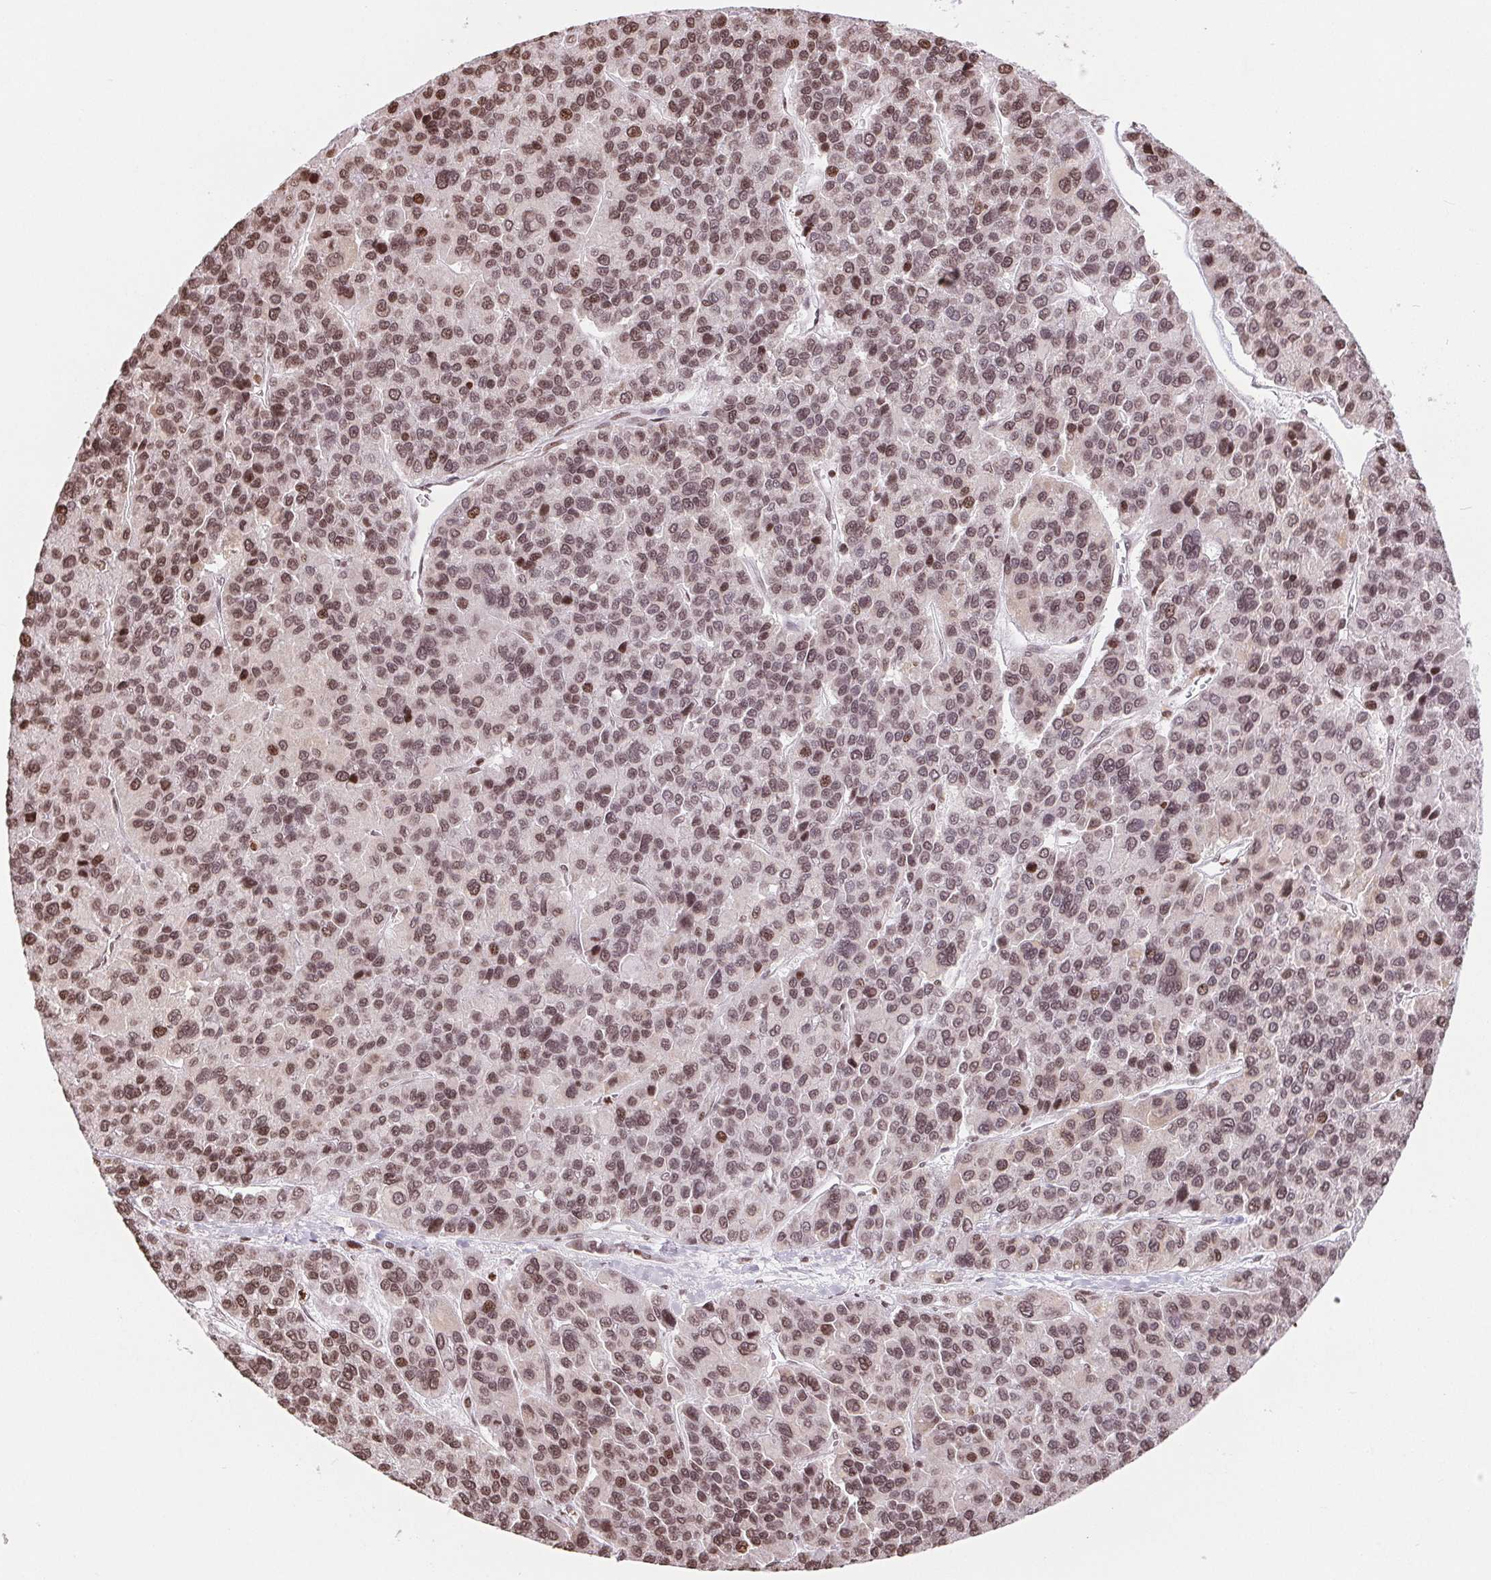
{"staining": {"intensity": "moderate", "quantity": ">75%", "location": "nuclear"}, "tissue": "liver cancer", "cell_type": "Tumor cells", "image_type": "cancer", "snomed": [{"axis": "morphology", "description": "Carcinoma, Hepatocellular, NOS"}, {"axis": "topography", "description": "Liver"}], "caption": "Immunohistochemical staining of human liver hepatocellular carcinoma exhibits moderate nuclear protein positivity in approximately >75% of tumor cells.", "gene": "SMIM12", "patient": {"sex": "female", "age": 41}}